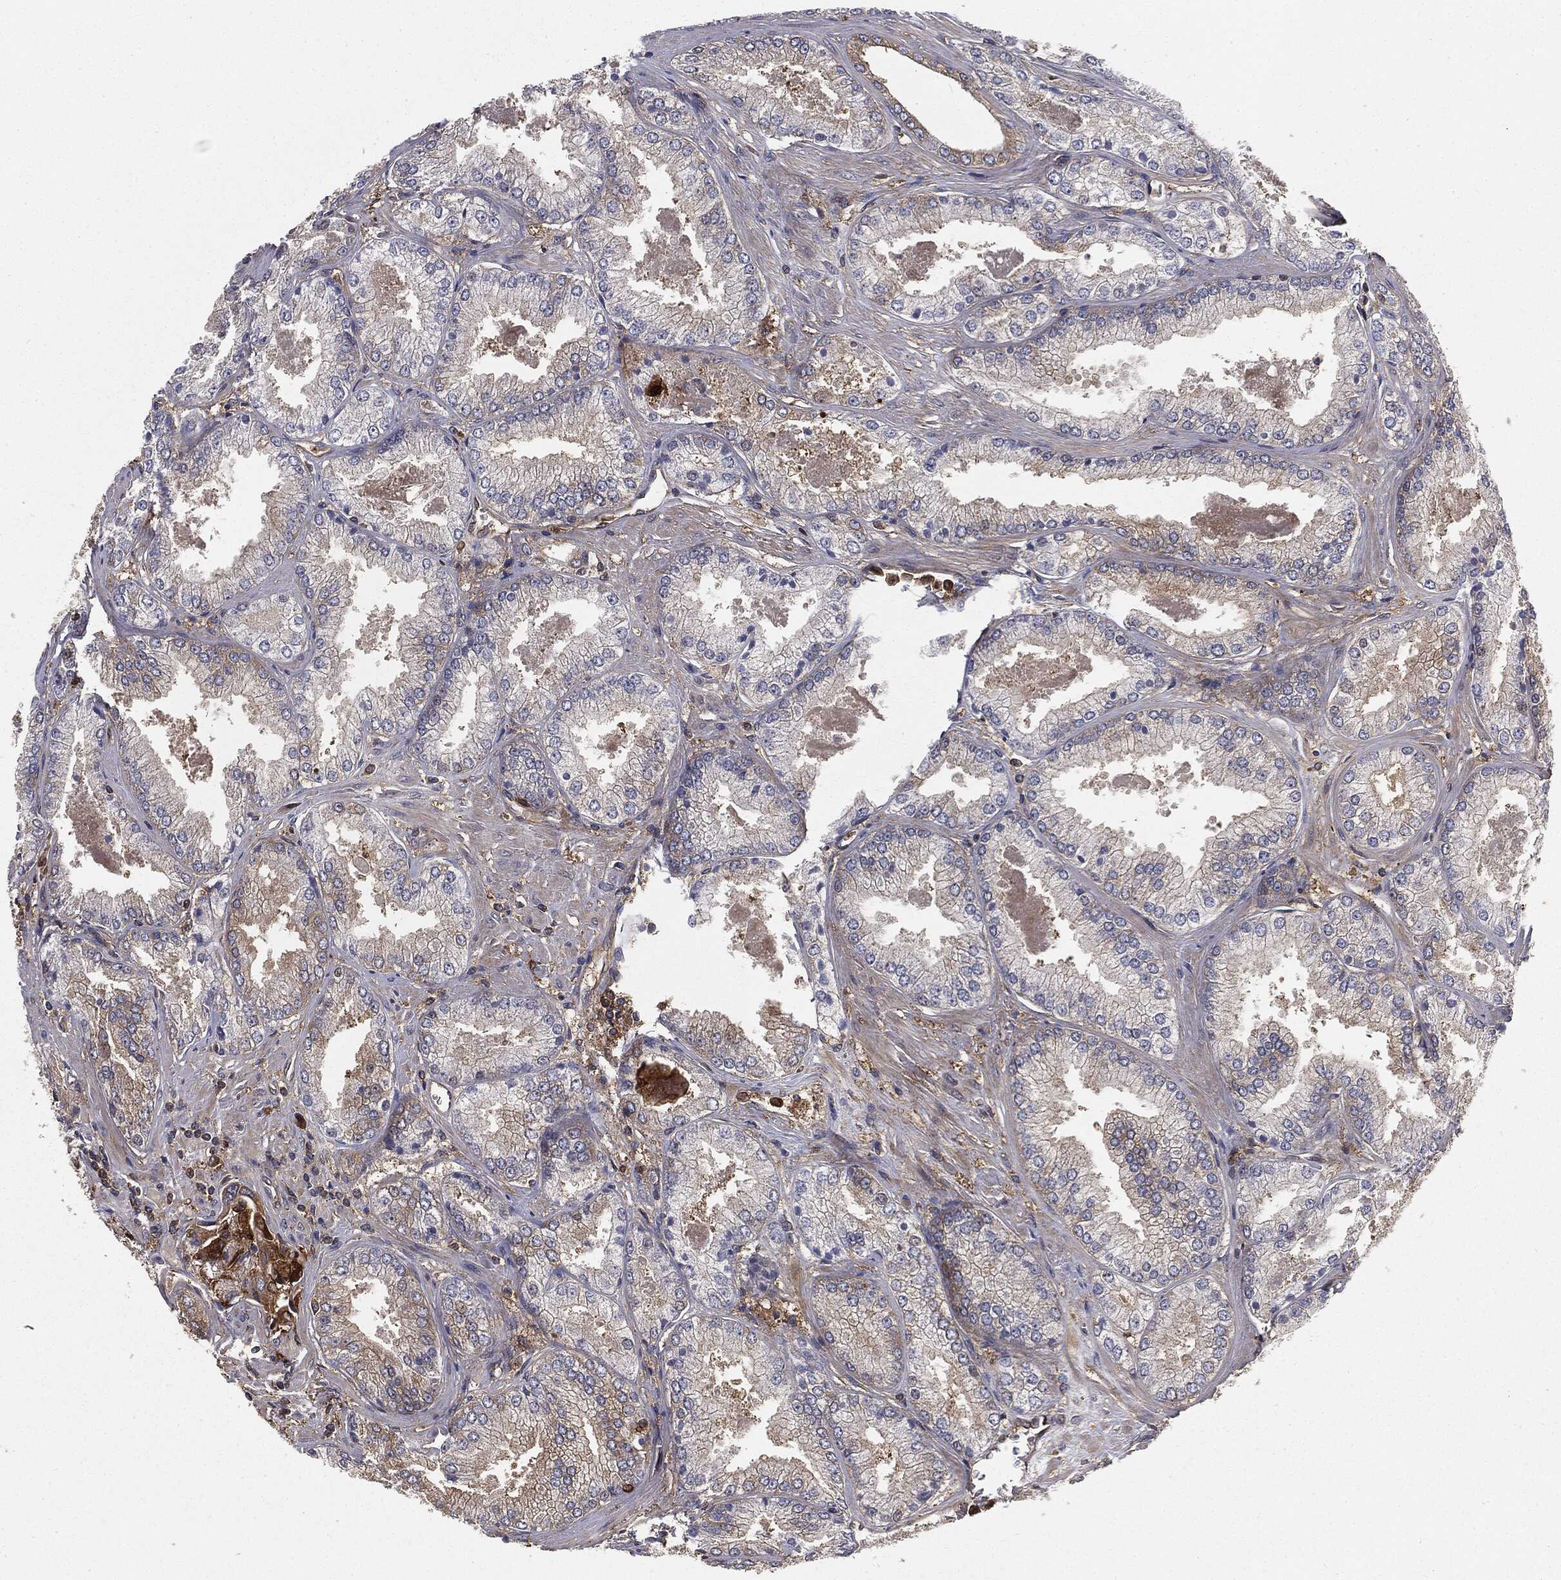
{"staining": {"intensity": "weak", "quantity": "<25%", "location": "cytoplasmic/membranous"}, "tissue": "prostate cancer", "cell_type": "Tumor cells", "image_type": "cancer", "snomed": [{"axis": "morphology", "description": "Adenocarcinoma, Low grade"}, {"axis": "topography", "description": "Prostate"}], "caption": "A histopathology image of prostate adenocarcinoma (low-grade) stained for a protein reveals no brown staining in tumor cells.", "gene": "GNB5", "patient": {"sex": "male", "age": 68}}